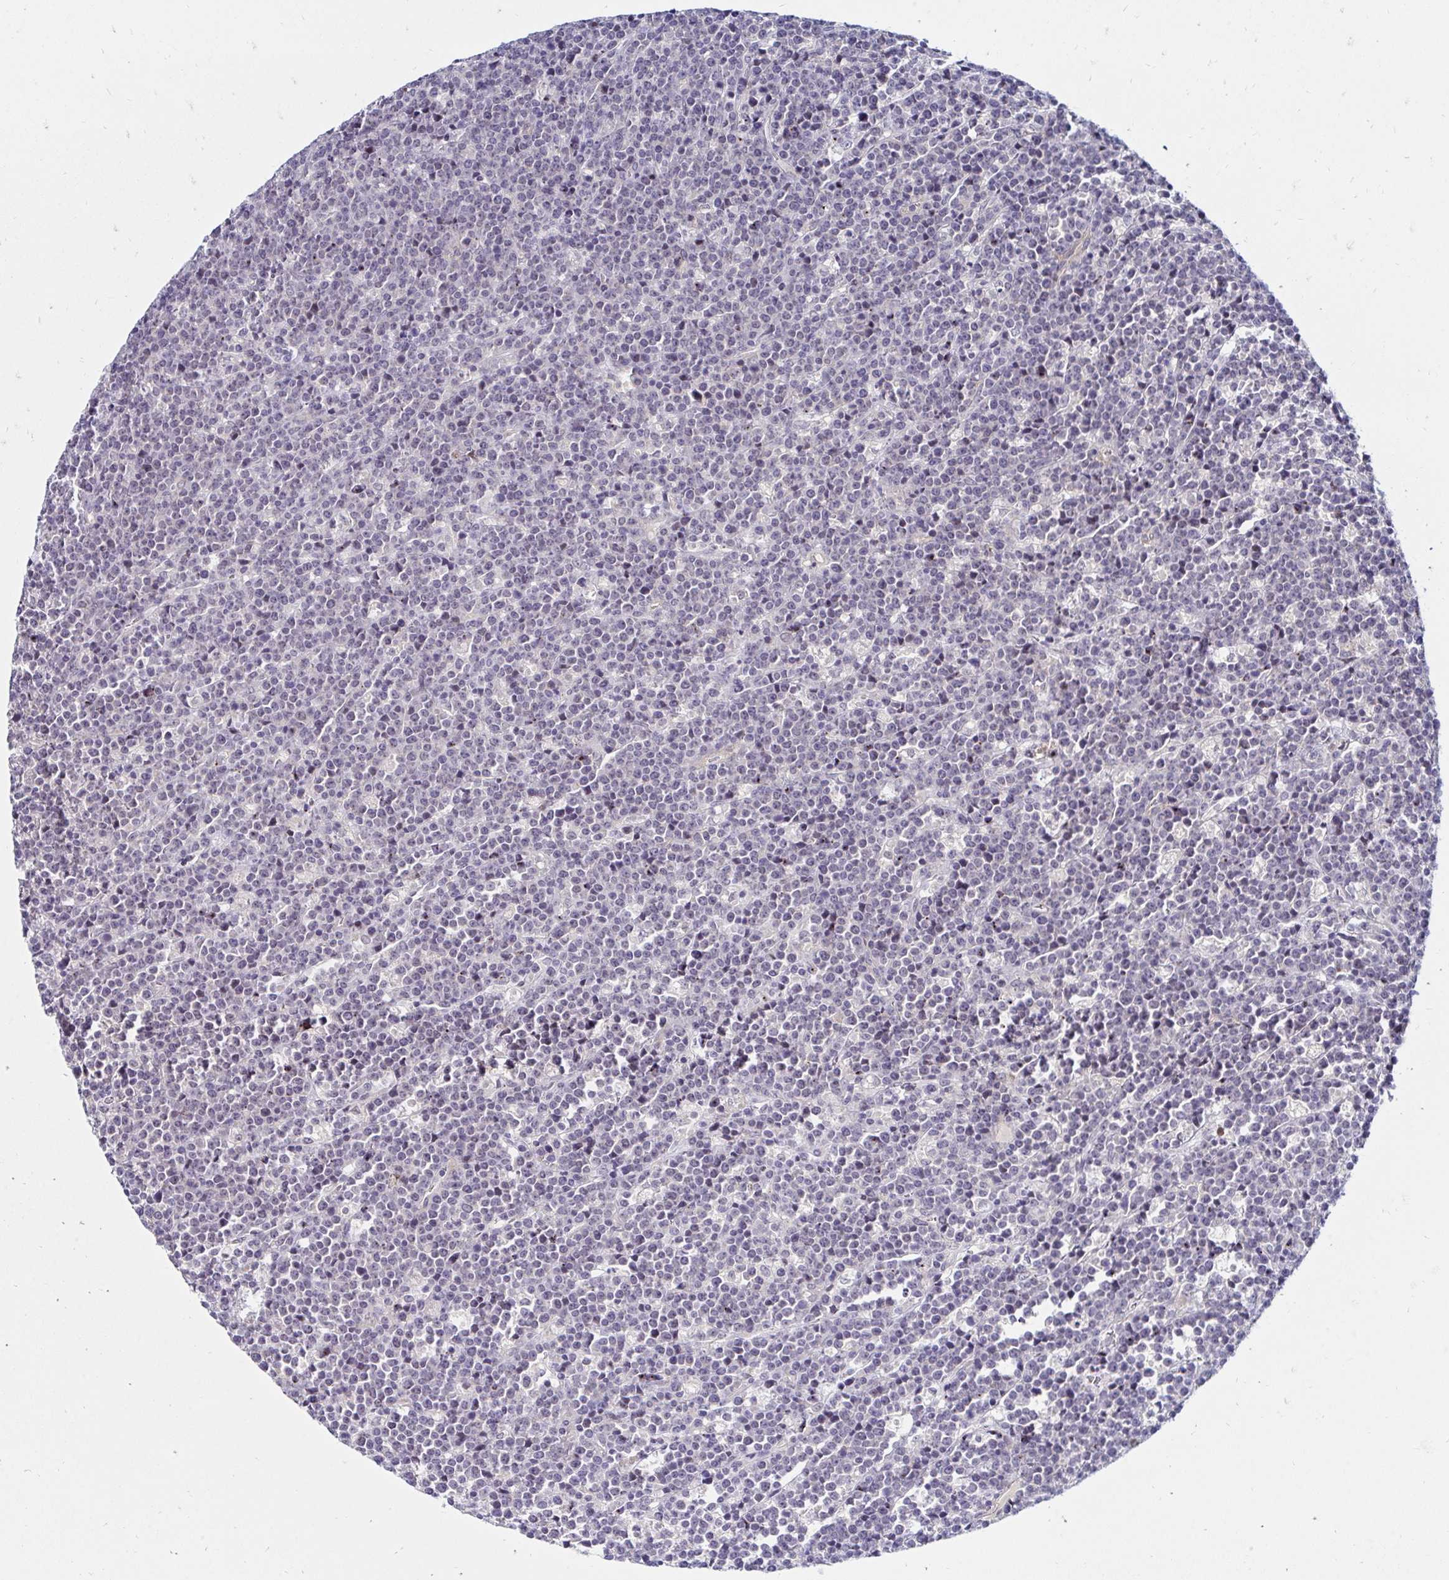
{"staining": {"intensity": "negative", "quantity": "none", "location": "none"}, "tissue": "lymphoma", "cell_type": "Tumor cells", "image_type": "cancer", "snomed": [{"axis": "morphology", "description": "Malignant lymphoma, non-Hodgkin's type, High grade"}, {"axis": "topography", "description": "Ovary"}], "caption": "This histopathology image is of lymphoma stained with immunohistochemistry (IHC) to label a protein in brown with the nuclei are counter-stained blue. There is no positivity in tumor cells.", "gene": "GUCY1A1", "patient": {"sex": "female", "age": 56}}